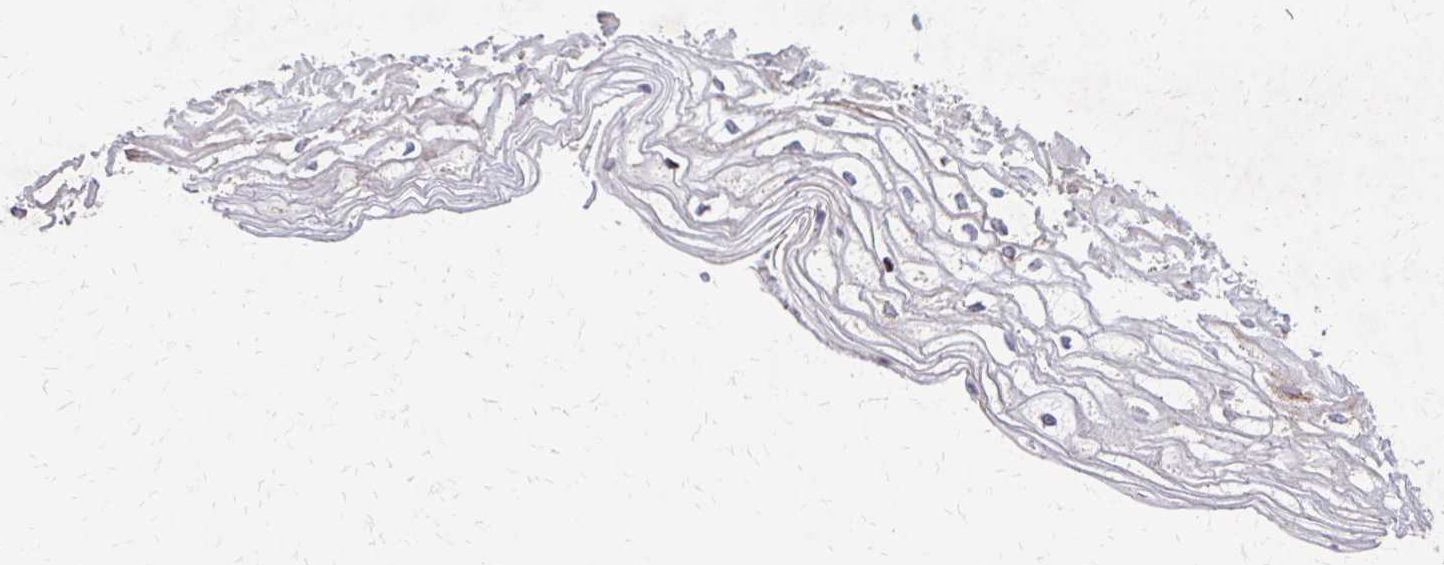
{"staining": {"intensity": "weak", "quantity": "<25%", "location": "cytoplasmic/membranous"}, "tissue": "cervix", "cell_type": "Glandular cells", "image_type": "normal", "snomed": [{"axis": "morphology", "description": "Normal tissue, NOS"}, {"axis": "topography", "description": "Cervix"}], "caption": "The histopathology image exhibits no significant staining in glandular cells of cervix.", "gene": "EIF4EBP2", "patient": {"sex": "female", "age": 36}}